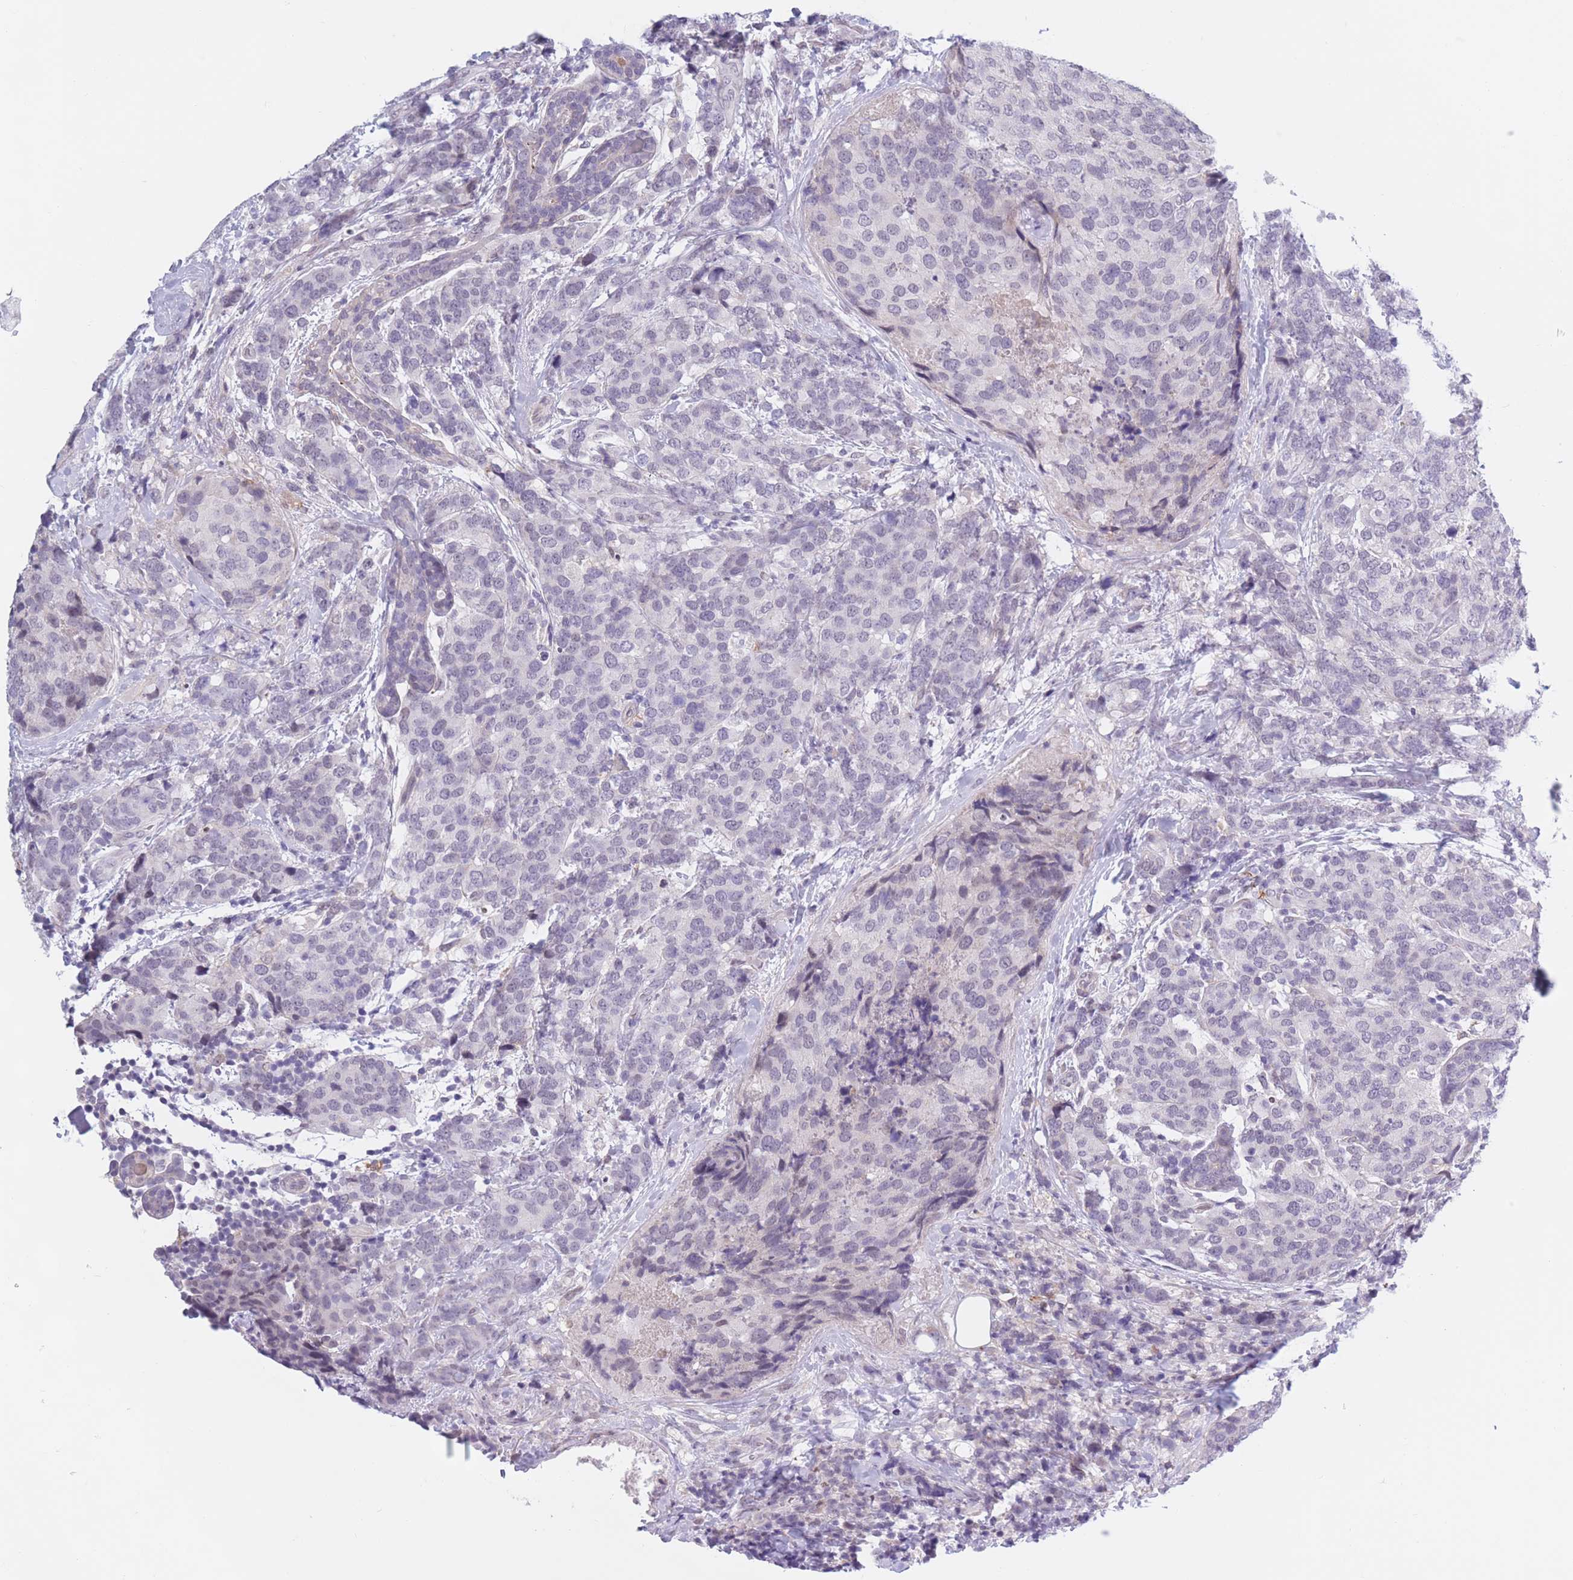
{"staining": {"intensity": "negative", "quantity": "none", "location": "none"}, "tissue": "breast cancer", "cell_type": "Tumor cells", "image_type": "cancer", "snomed": [{"axis": "morphology", "description": "Lobular carcinoma"}, {"axis": "topography", "description": "Breast"}], "caption": "An image of human breast cancer is negative for staining in tumor cells. (DAB (3,3'-diaminobenzidine) IHC visualized using brightfield microscopy, high magnification).", "gene": "PODXL", "patient": {"sex": "female", "age": 59}}